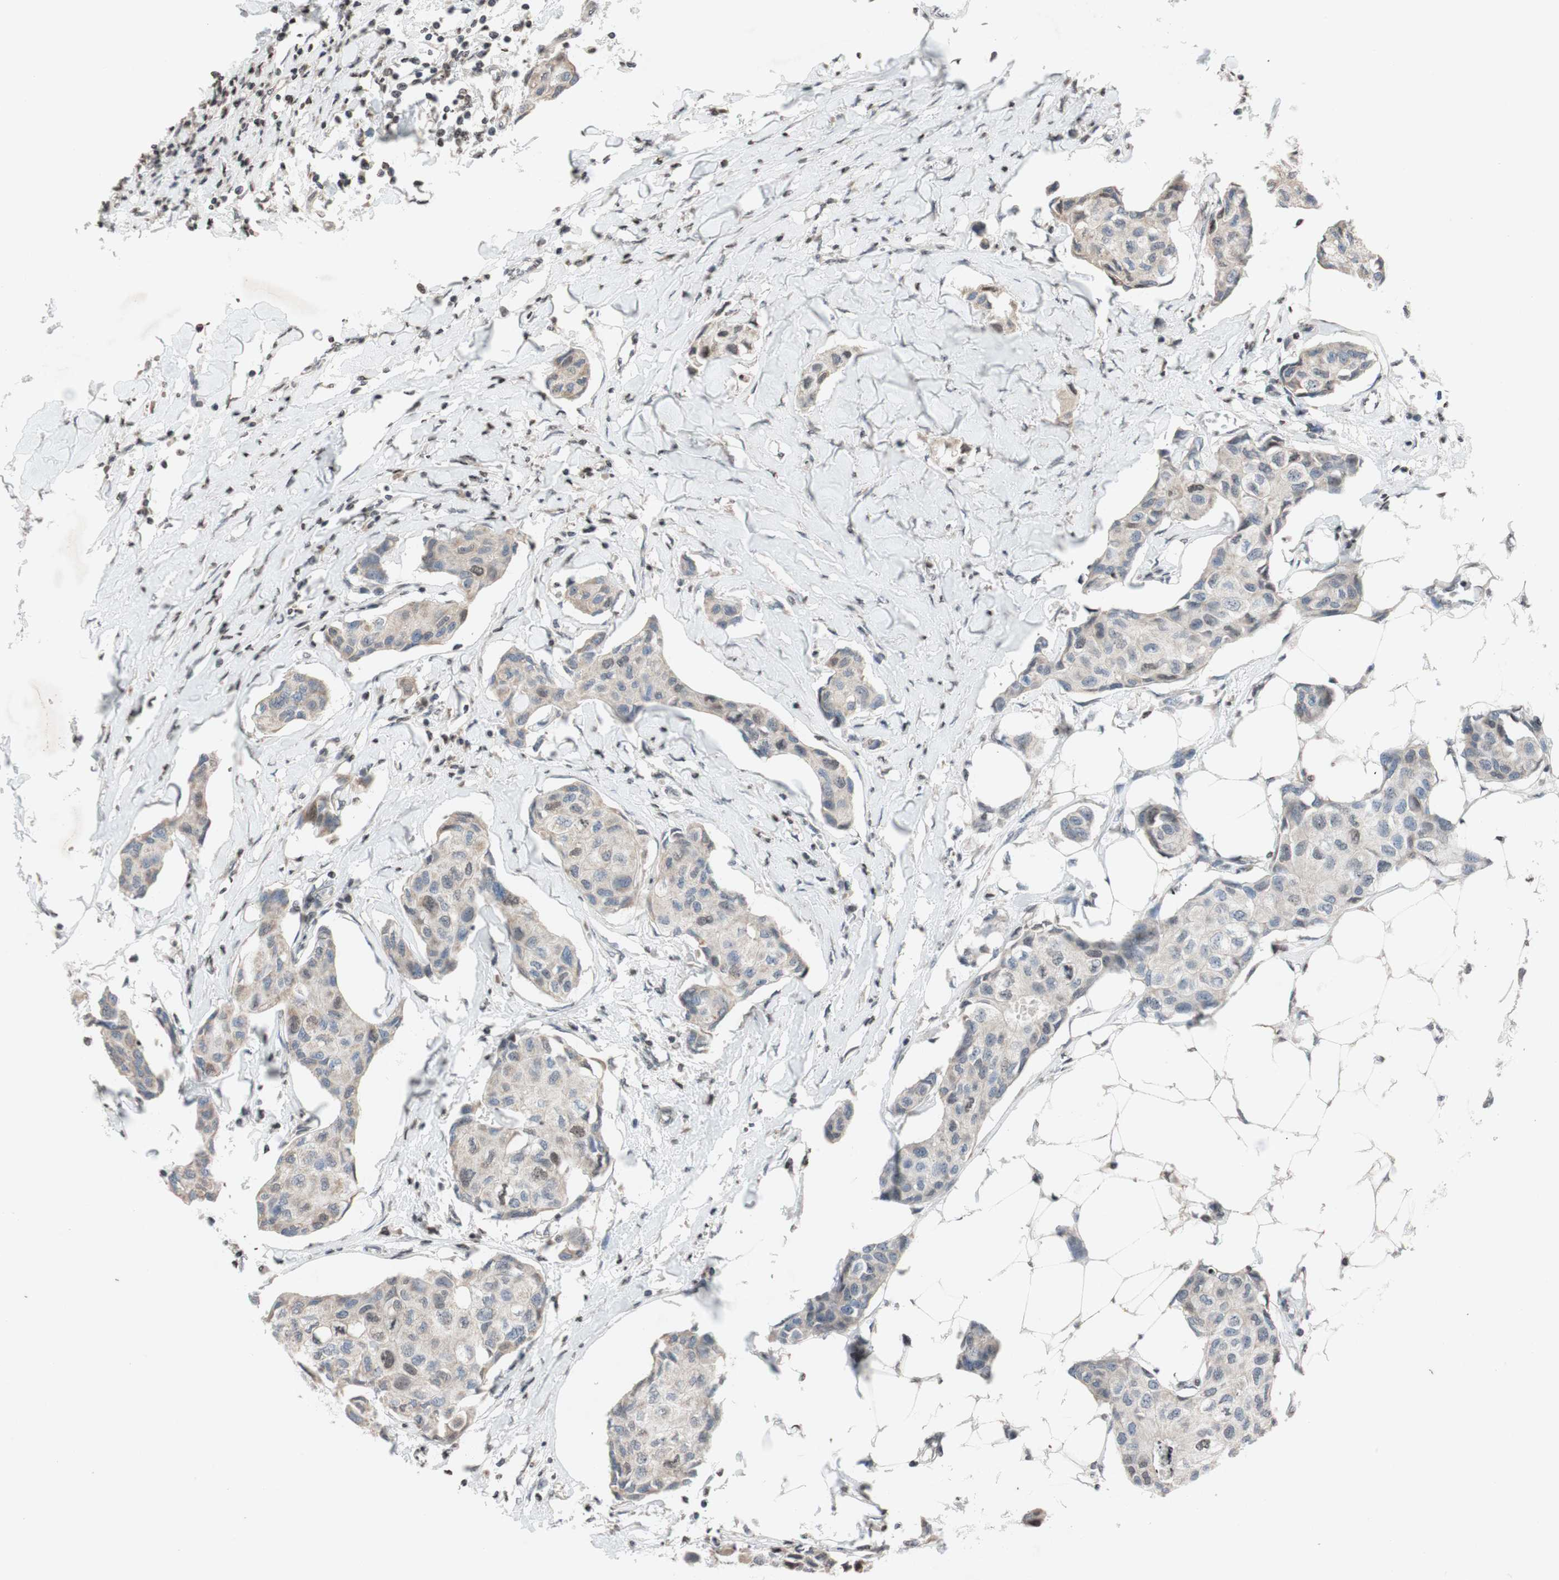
{"staining": {"intensity": "weak", "quantity": "<25%", "location": "cytoplasmic/membranous"}, "tissue": "breast cancer", "cell_type": "Tumor cells", "image_type": "cancer", "snomed": [{"axis": "morphology", "description": "Duct carcinoma"}, {"axis": "topography", "description": "Breast"}], "caption": "Tumor cells show no significant protein positivity in breast infiltrating ductal carcinoma.", "gene": "MCM6", "patient": {"sex": "female", "age": 80}}